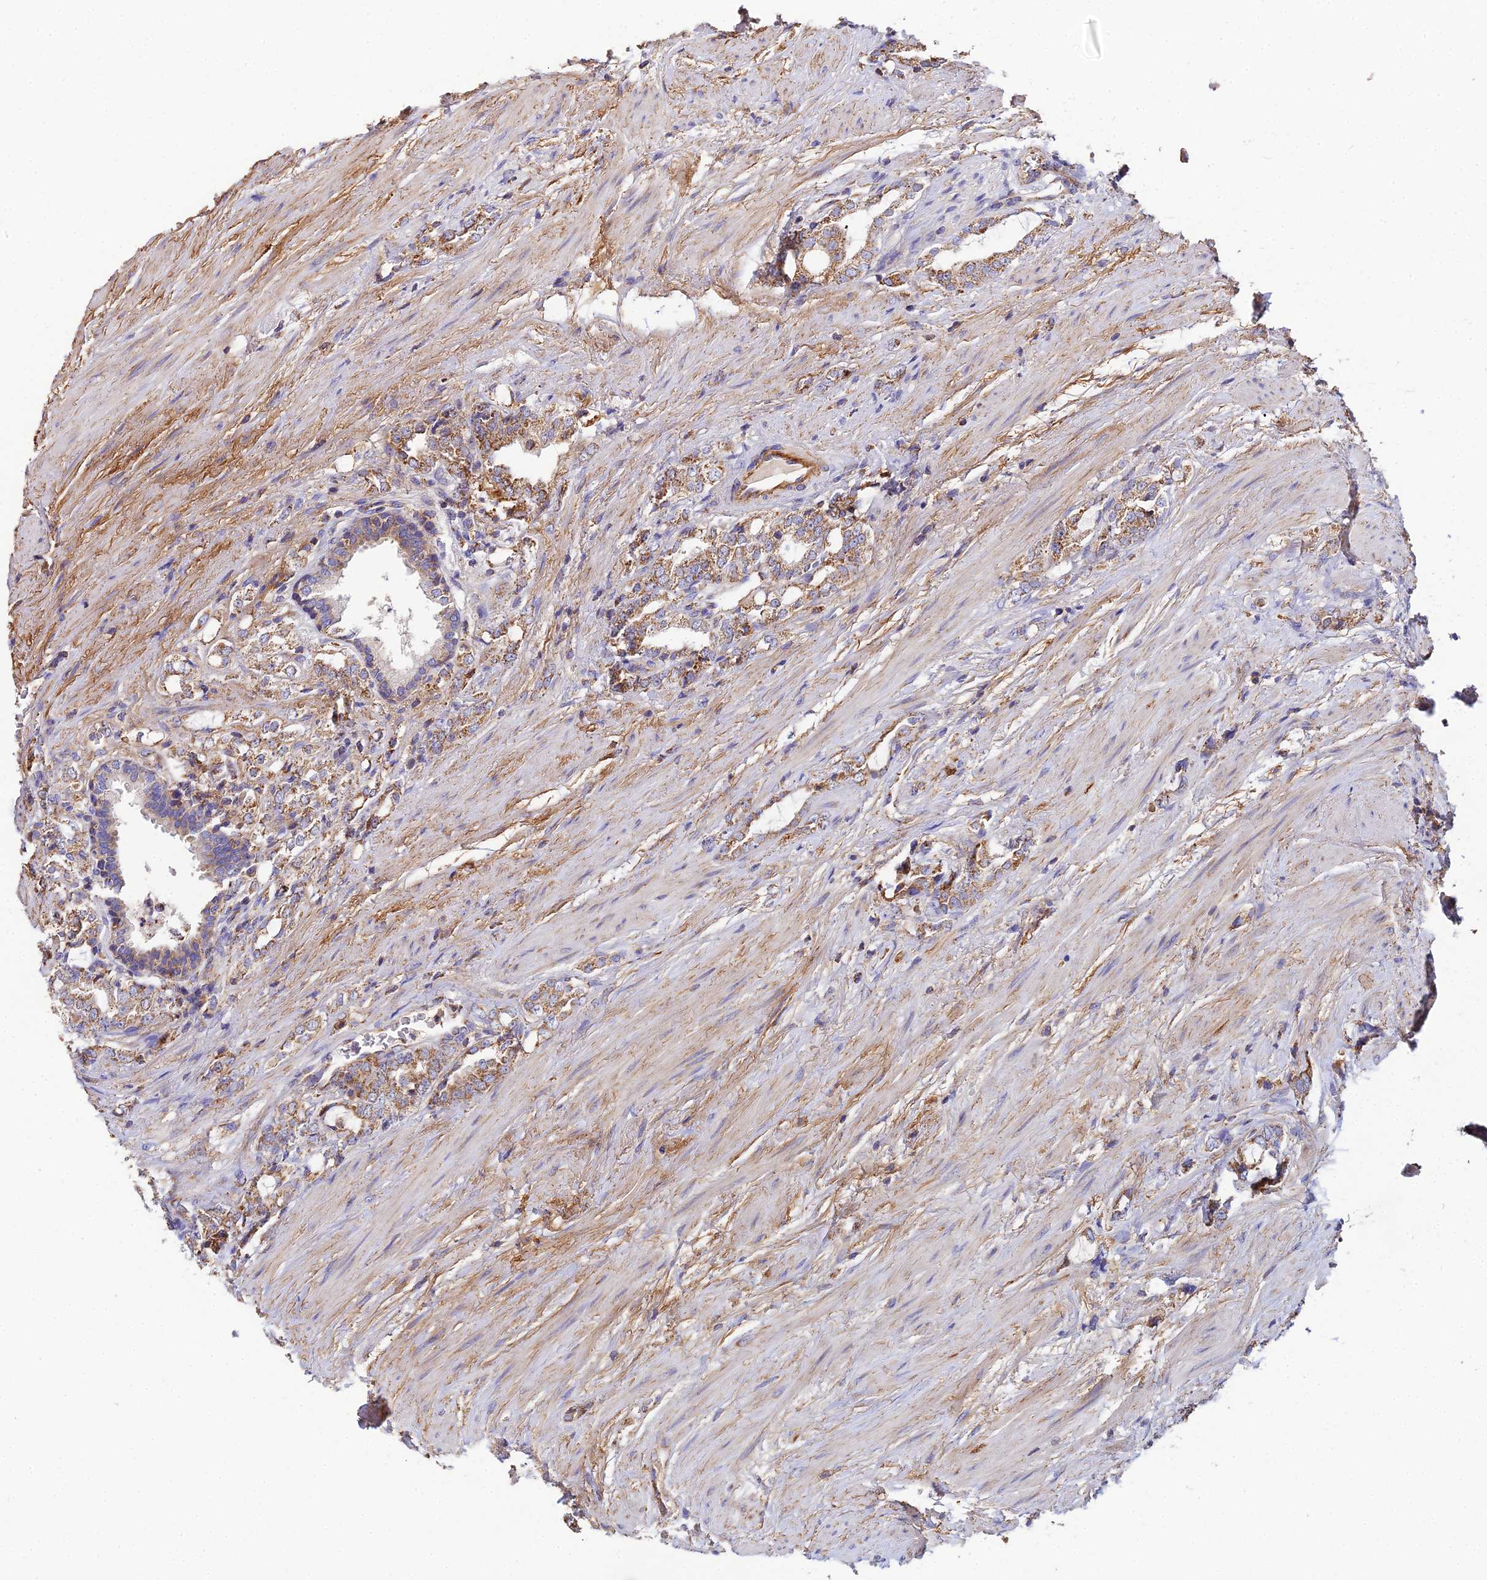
{"staining": {"intensity": "moderate", "quantity": ">75%", "location": "cytoplasmic/membranous"}, "tissue": "prostate cancer", "cell_type": "Tumor cells", "image_type": "cancer", "snomed": [{"axis": "morphology", "description": "Adenocarcinoma, High grade"}, {"axis": "topography", "description": "Prostate"}], "caption": "Human prostate cancer stained with a protein marker exhibits moderate staining in tumor cells.", "gene": "NIPSNAP3A", "patient": {"sex": "male", "age": 64}}